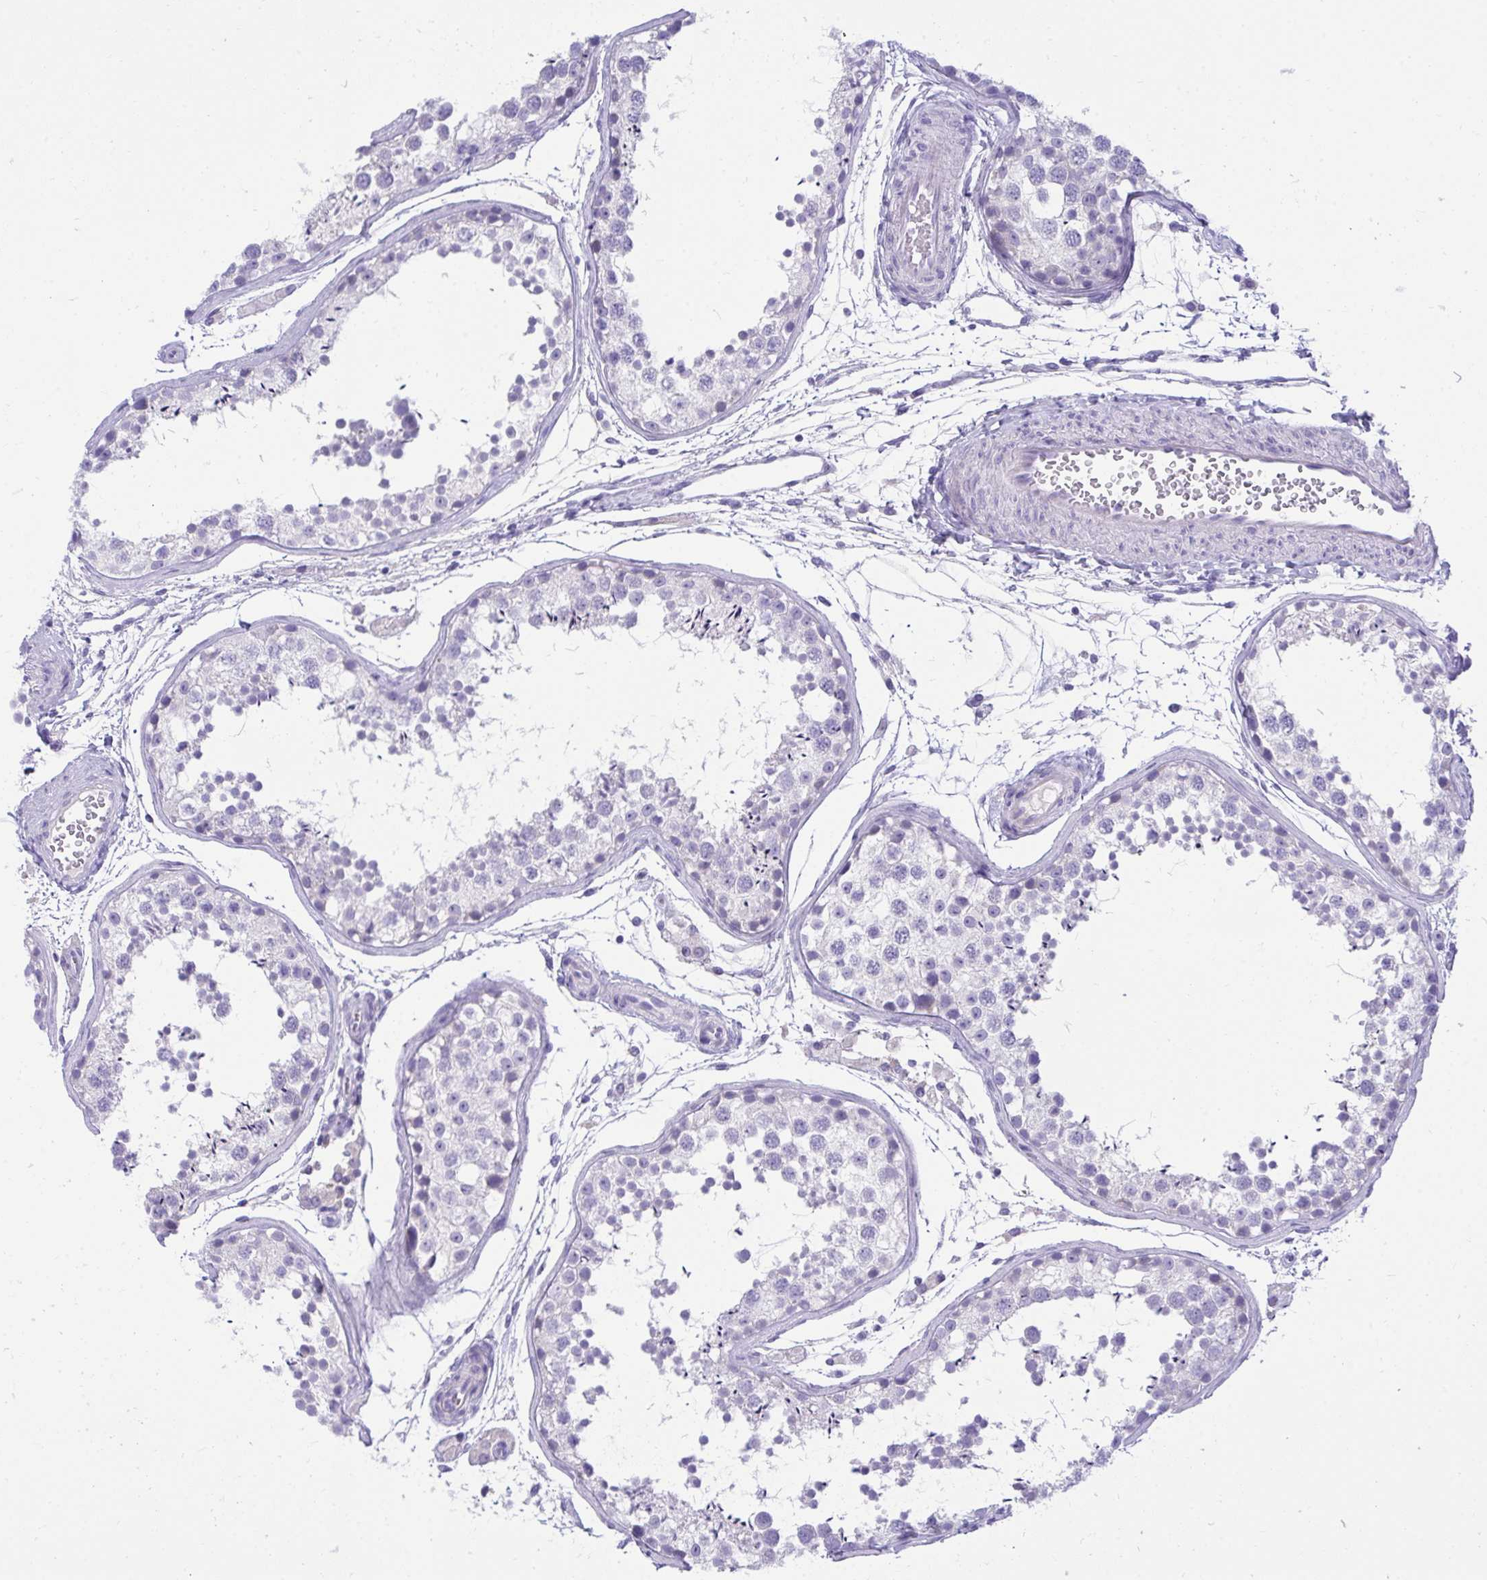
{"staining": {"intensity": "negative", "quantity": "none", "location": "none"}, "tissue": "testis", "cell_type": "Cells in seminiferous ducts", "image_type": "normal", "snomed": [{"axis": "morphology", "description": "Normal tissue, NOS"}, {"axis": "topography", "description": "Testis"}], "caption": "DAB (3,3'-diaminobenzidine) immunohistochemical staining of unremarkable testis reveals no significant positivity in cells in seminiferous ducts.", "gene": "AIG1", "patient": {"sex": "male", "age": 29}}